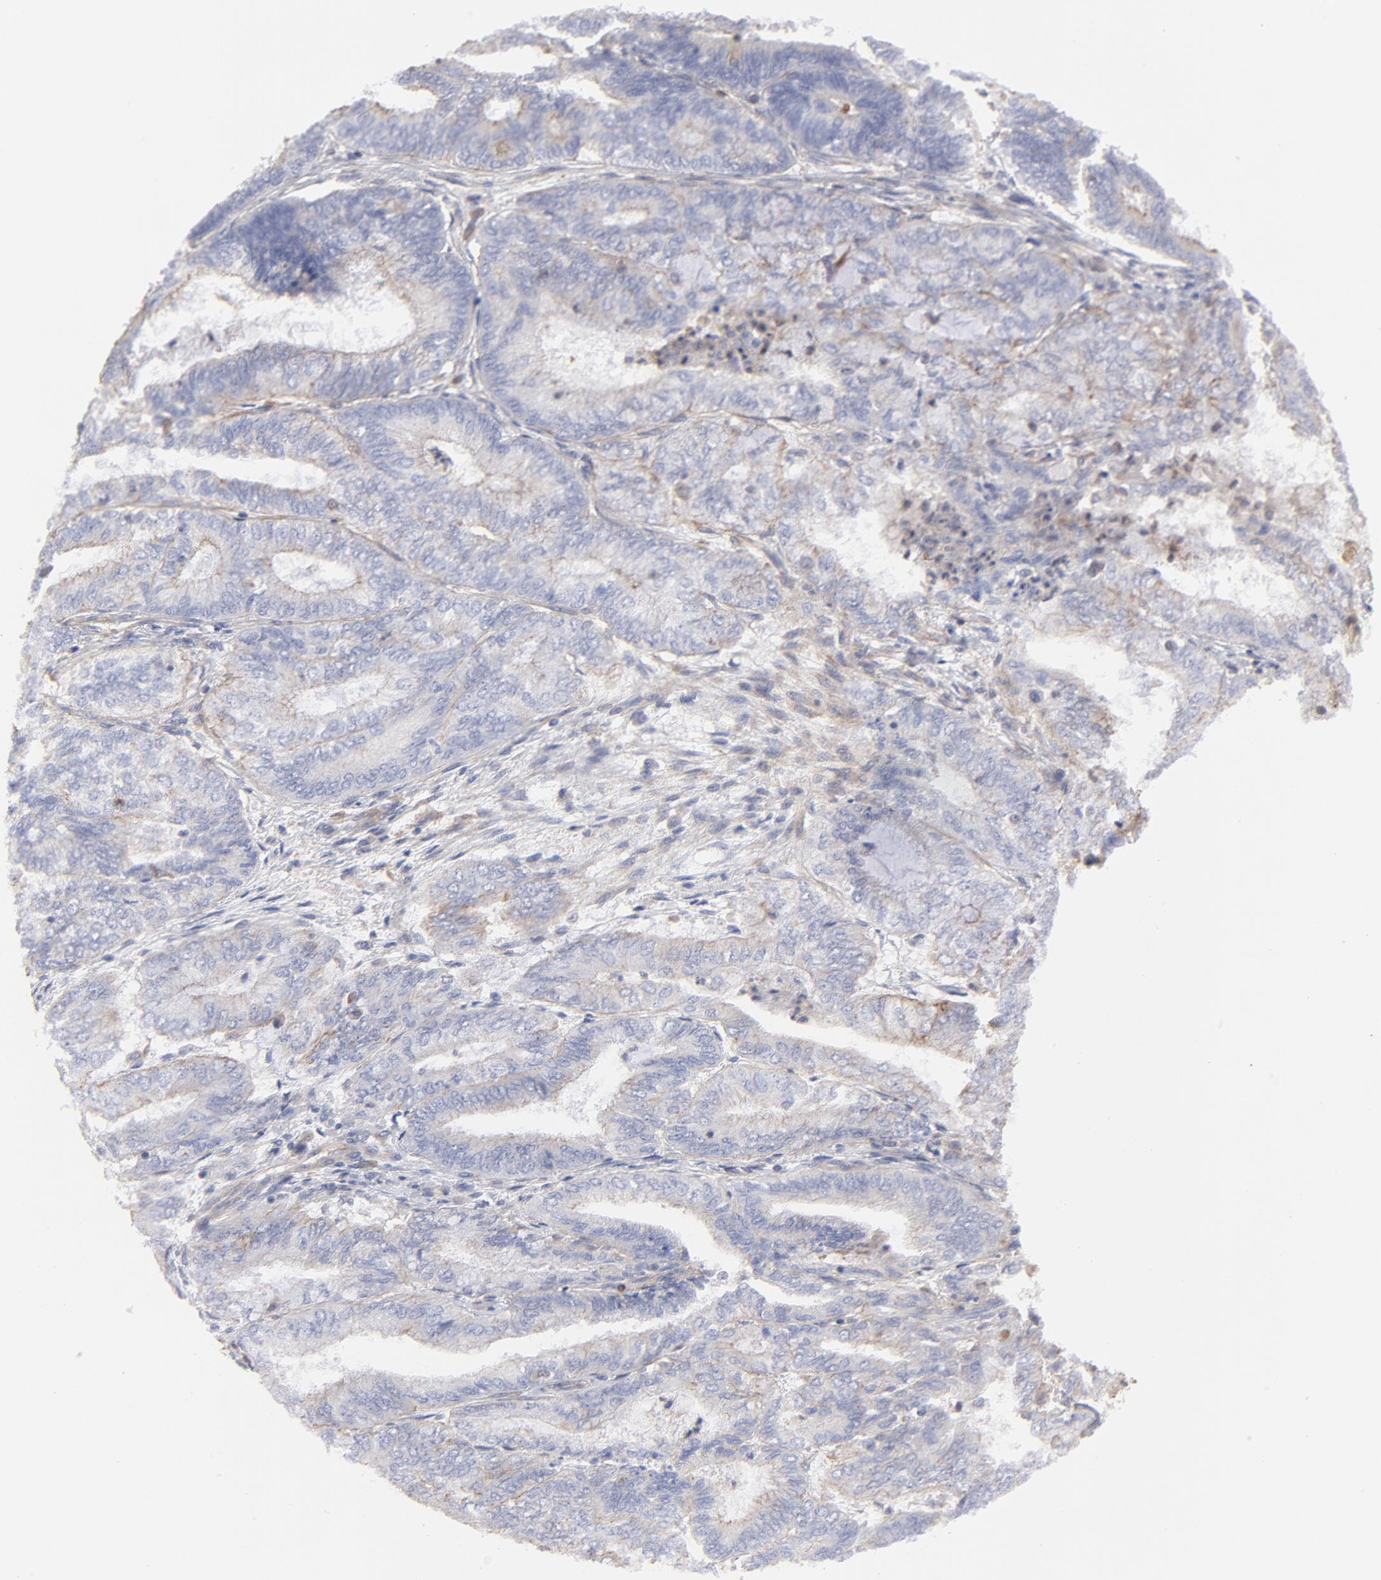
{"staining": {"intensity": "weak", "quantity": "25%-75%", "location": "cytoplasmic/membranous"}, "tissue": "endometrial cancer", "cell_type": "Tumor cells", "image_type": "cancer", "snomed": [{"axis": "morphology", "description": "Adenocarcinoma, NOS"}, {"axis": "topography", "description": "Endometrium"}], "caption": "A brown stain shows weak cytoplasmic/membranous positivity of a protein in human endometrial adenocarcinoma tumor cells.", "gene": "LRCH2", "patient": {"sex": "female", "age": 59}}